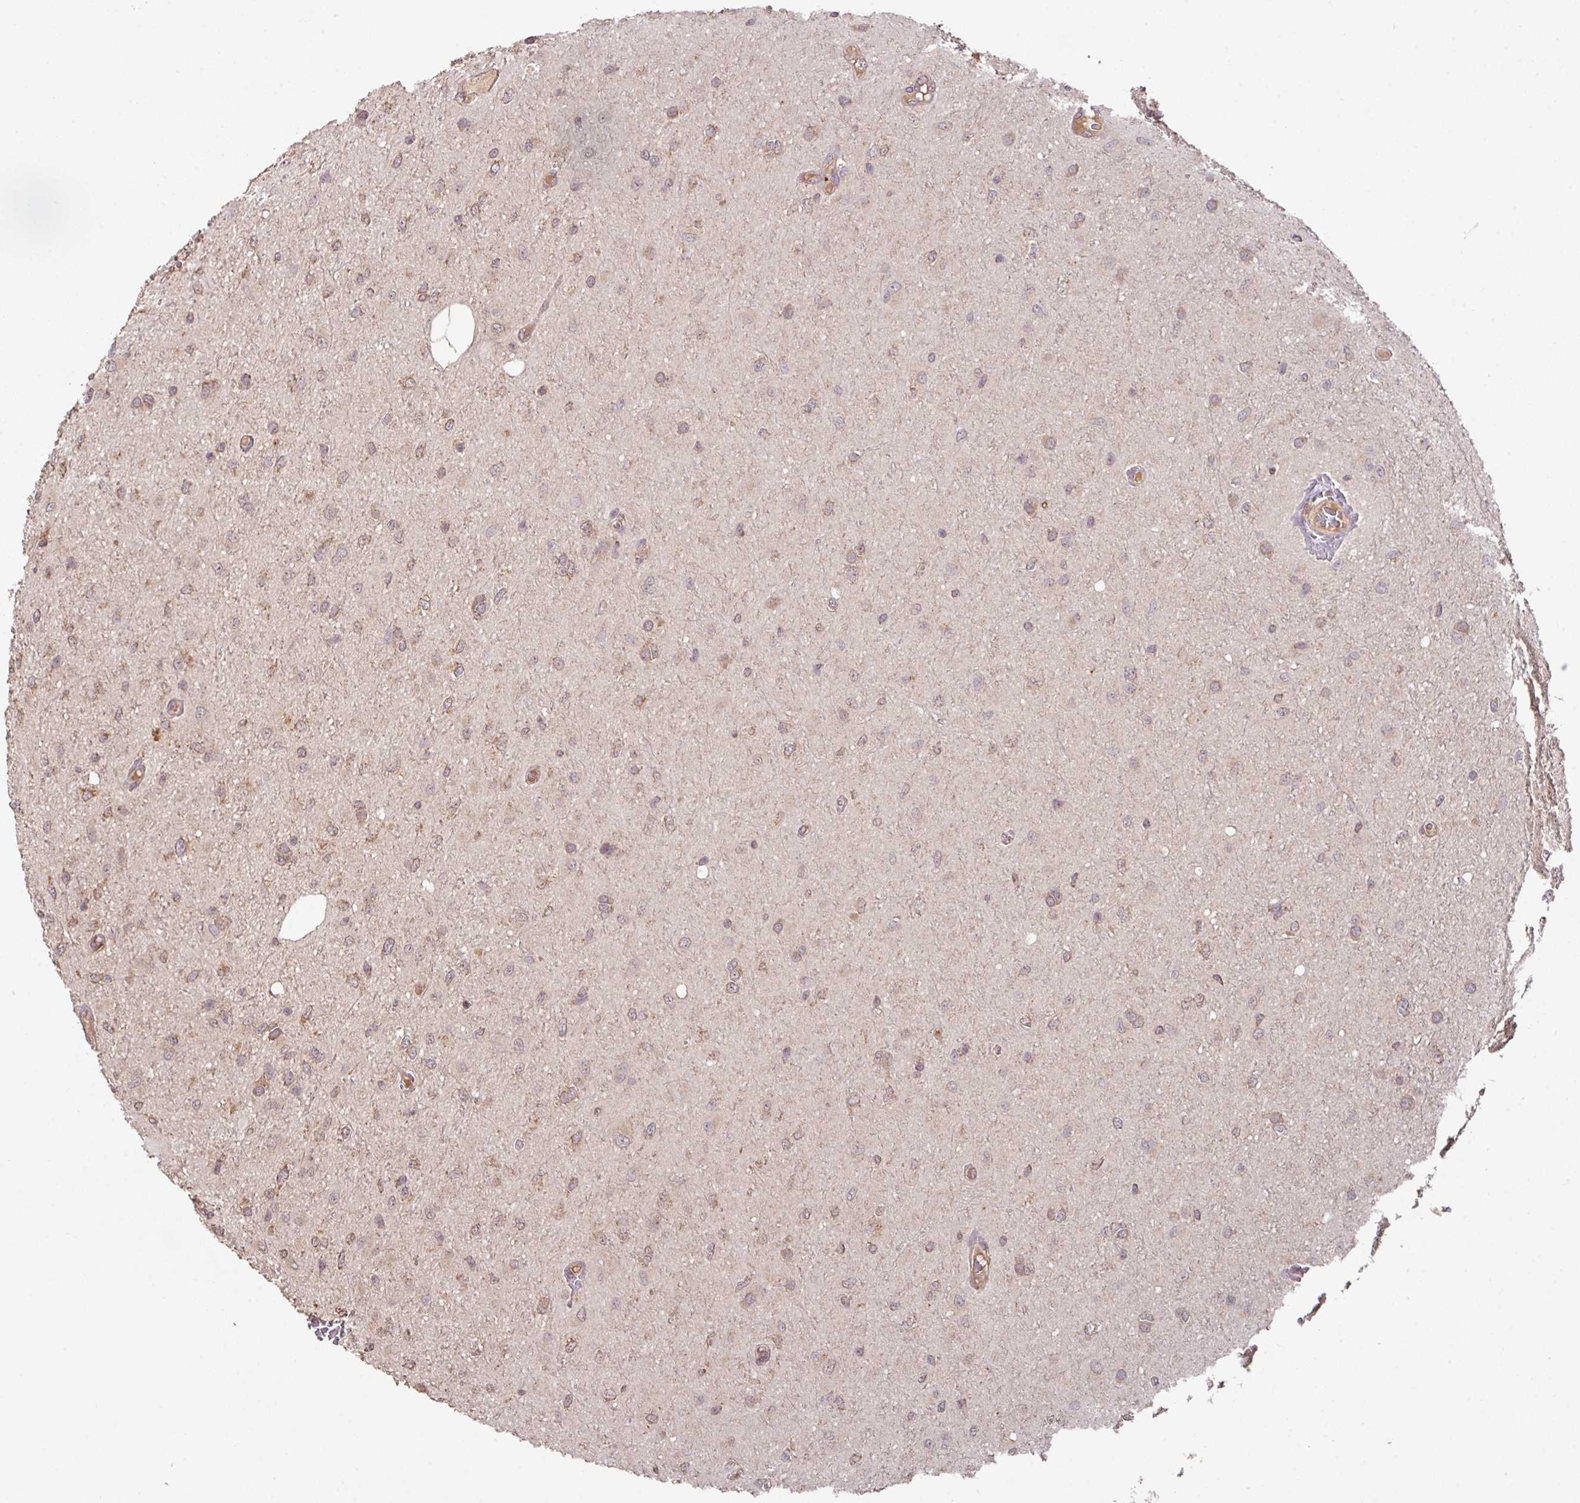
{"staining": {"intensity": "moderate", "quantity": "25%-75%", "location": "cytoplasmic/membranous"}, "tissue": "glioma", "cell_type": "Tumor cells", "image_type": "cancer", "snomed": [{"axis": "morphology", "description": "Glioma, malignant, Low grade"}, {"axis": "topography", "description": "Cerebellum"}], "caption": "Moderate cytoplasmic/membranous staining is seen in approximately 25%-75% of tumor cells in glioma. The protein is stained brown, and the nuclei are stained in blue (DAB IHC with brightfield microscopy, high magnification).", "gene": "MRRF", "patient": {"sex": "female", "age": 5}}